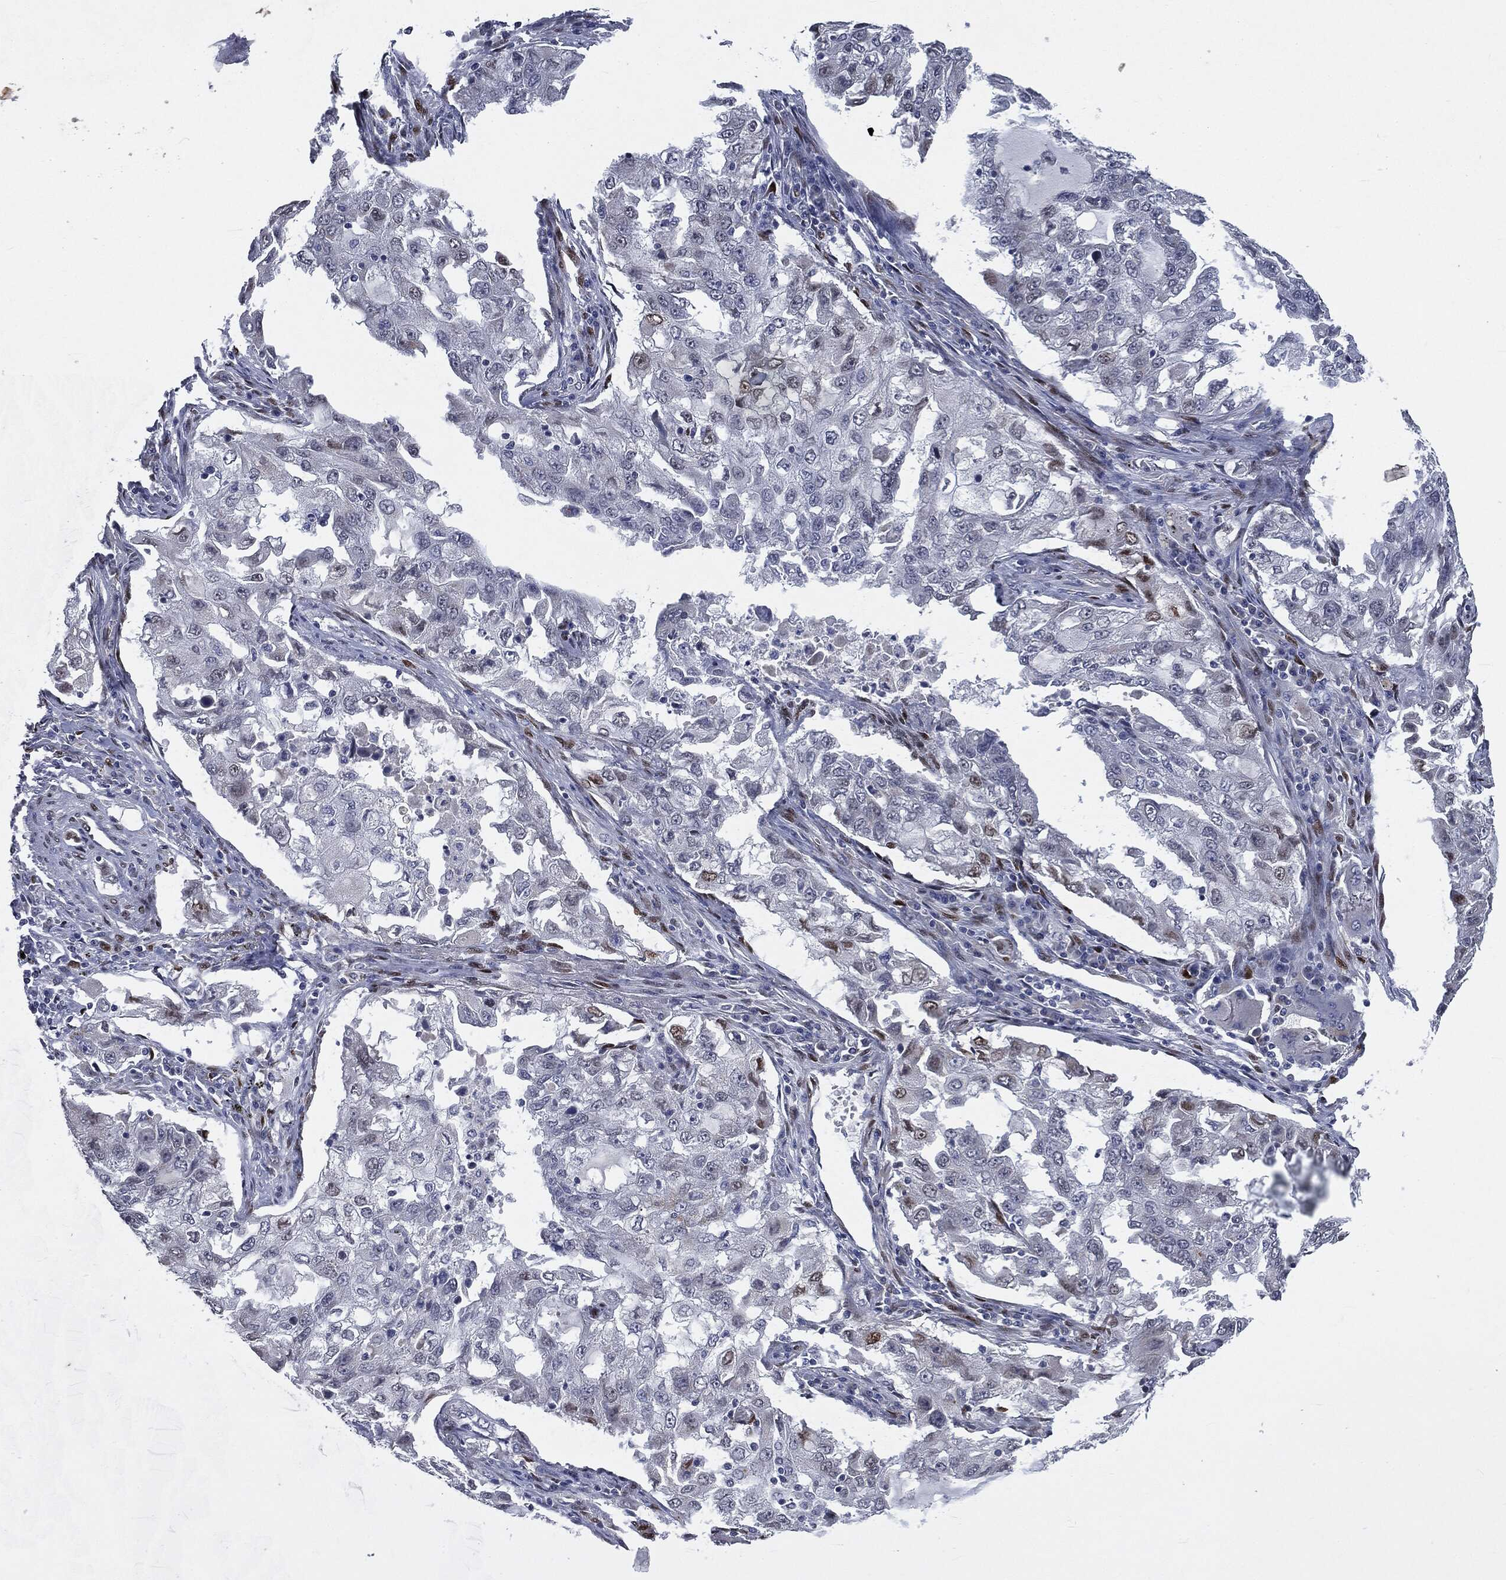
{"staining": {"intensity": "moderate", "quantity": "<25%", "location": "nuclear"}, "tissue": "lung cancer", "cell_type": "Tumor cells", "image_type": "cancer", "snomed": [{"axis": "morphology", "description": "Adenocarcinoma, NOS"}, {"axis": "topography", "description": "Lung"}], "caption": "An immunohistochemistry image of neoplastic tissue is shown. Protein staining in brown shows moderate nuclear positivity in lung cancer within tumor cells.", "gene": "CASD1", "patient": {"sex": "female", "age": 61}}